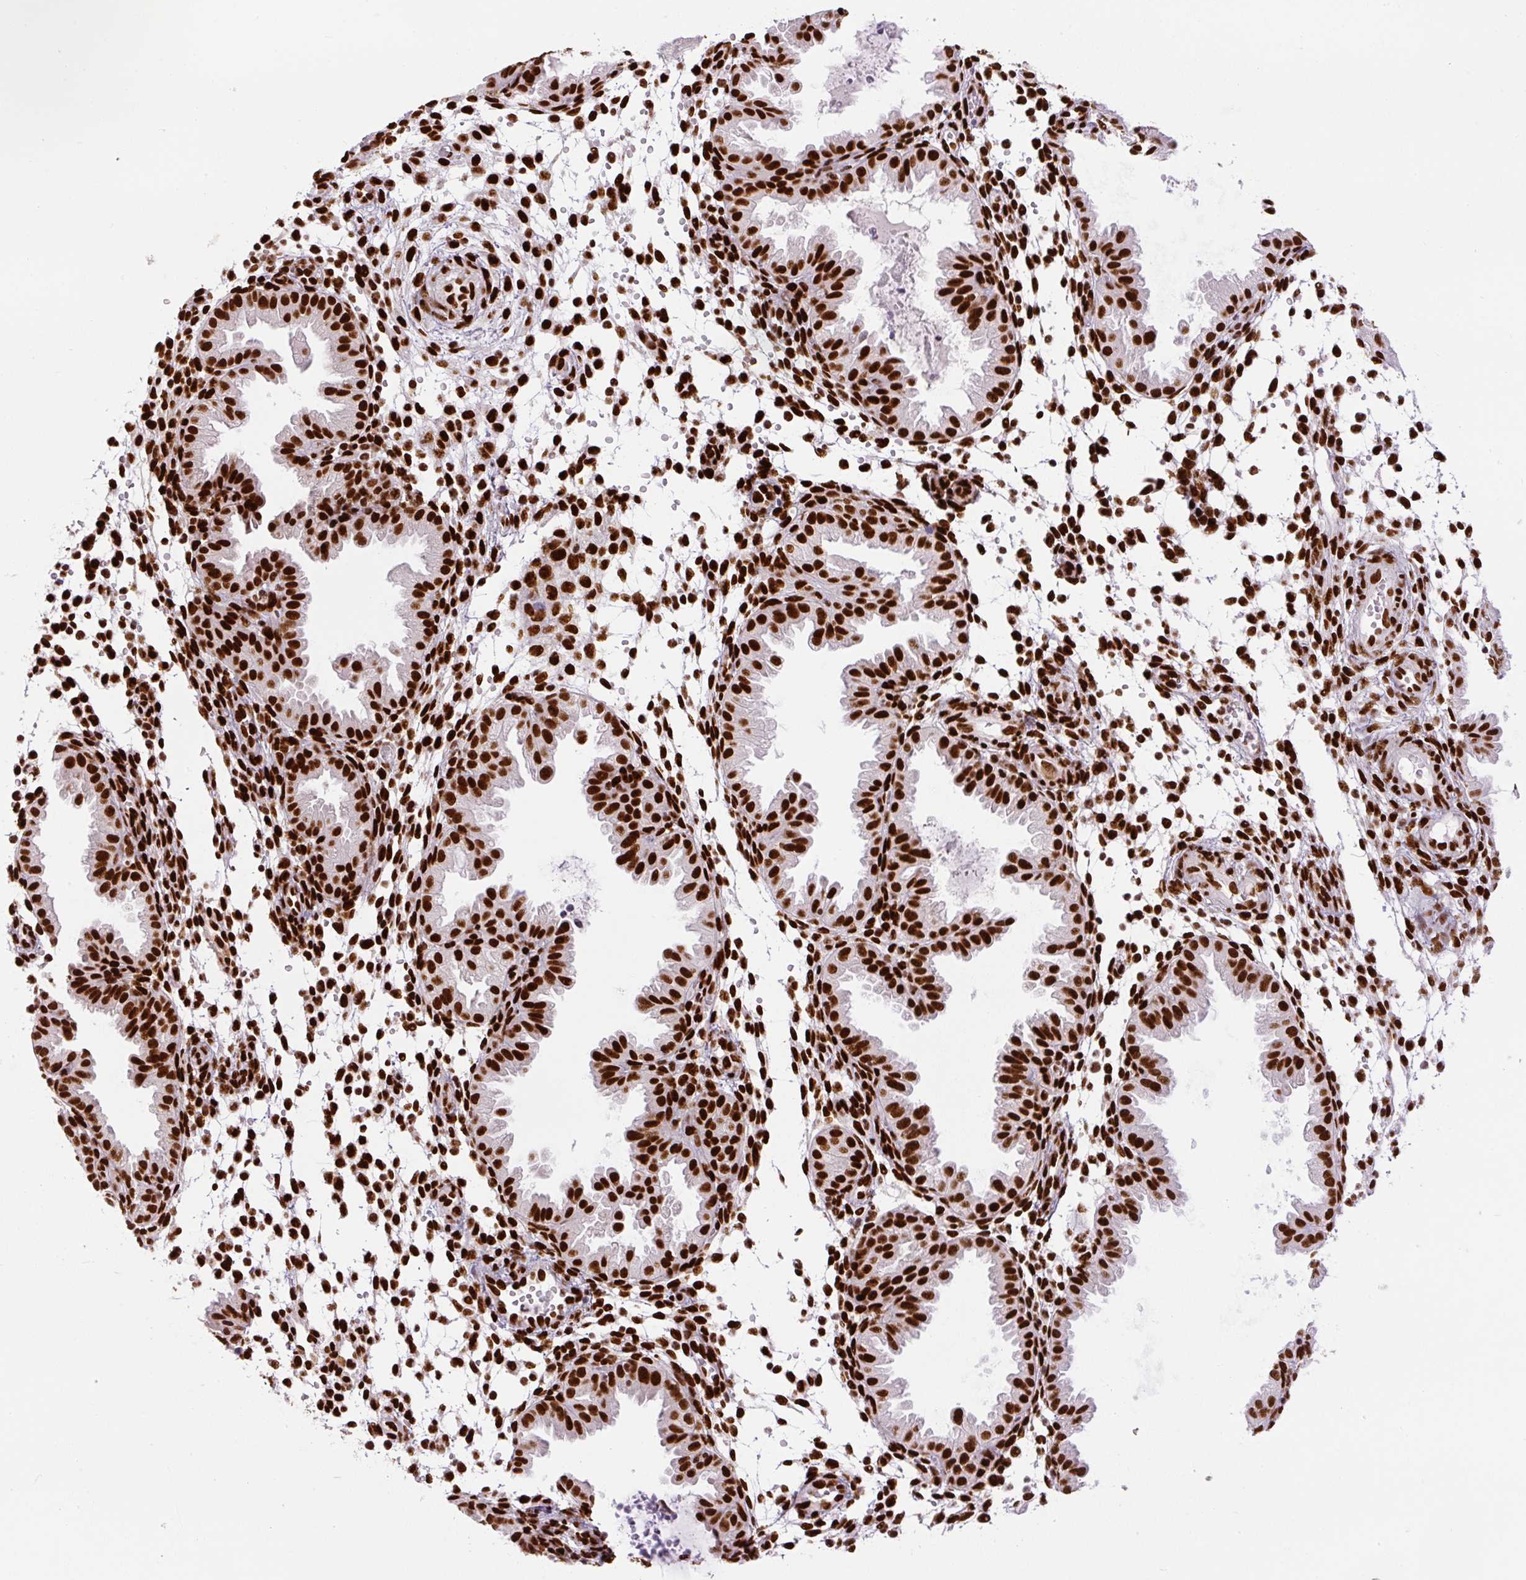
{"staining": {"intensity": "strong", "quantity": "25%-75%", "location": "nuclear"}, "tissue": "endometrium", "cell_type": "Cells in endometrial stroma", "image_type": "normal", "snomed": [{"axis": "morphology", "description": "Normal tissue, NOS"}, {"axis": "topography", "description": "Endometrium"}], "caption": "A photomicrograph of endometrium stained for a protein displays strong nuclear brown staining in cells in endometrial stroma.", "gene": "FUS", "patient": {"sex": "female", "age": 33}}